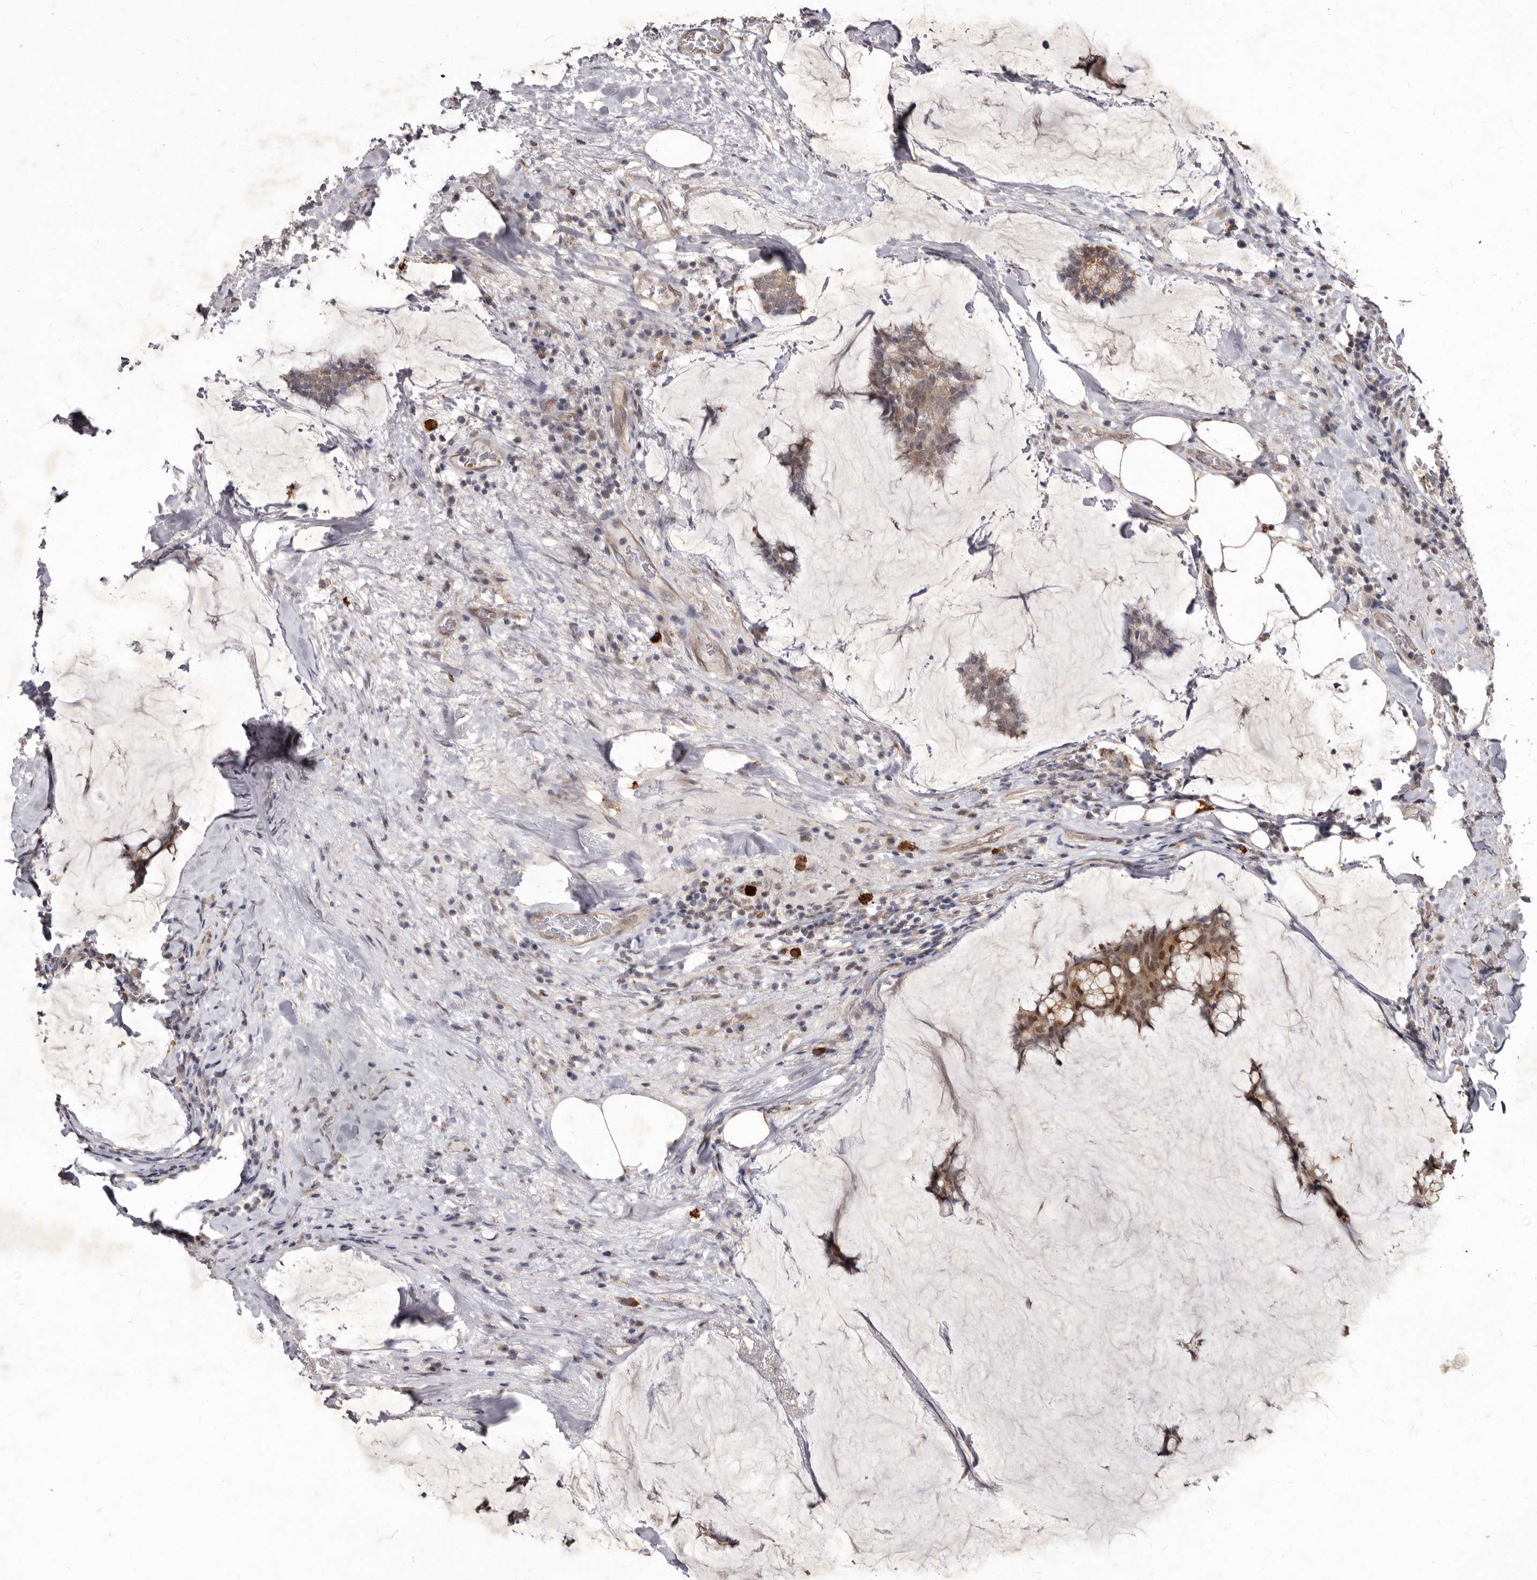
{"staining": {"intensity": "moderate", "quantity": ">75%", "location": "cytoplasmic/membranous,nuclear"}, "tissue": "breast cancer", "cell_type": "Tumor cells", "image_type": "cancer", "snomed": [{"axis": "morphology", "description": "Duct carcinoma"}, {"axis": "topography", "description": "Breast"}], "caption": "A histopathology image of breast cancer stained for a protein displays moderate cytoplasmic/membranous and nuclear brown staining in tumor cells. (DAB (3,3'-diaminobenzidine) = brown stain, brightfield microscopy at high magnification).", "gene": "ACLY", "patient": {"sex": "female", "age": 93}}